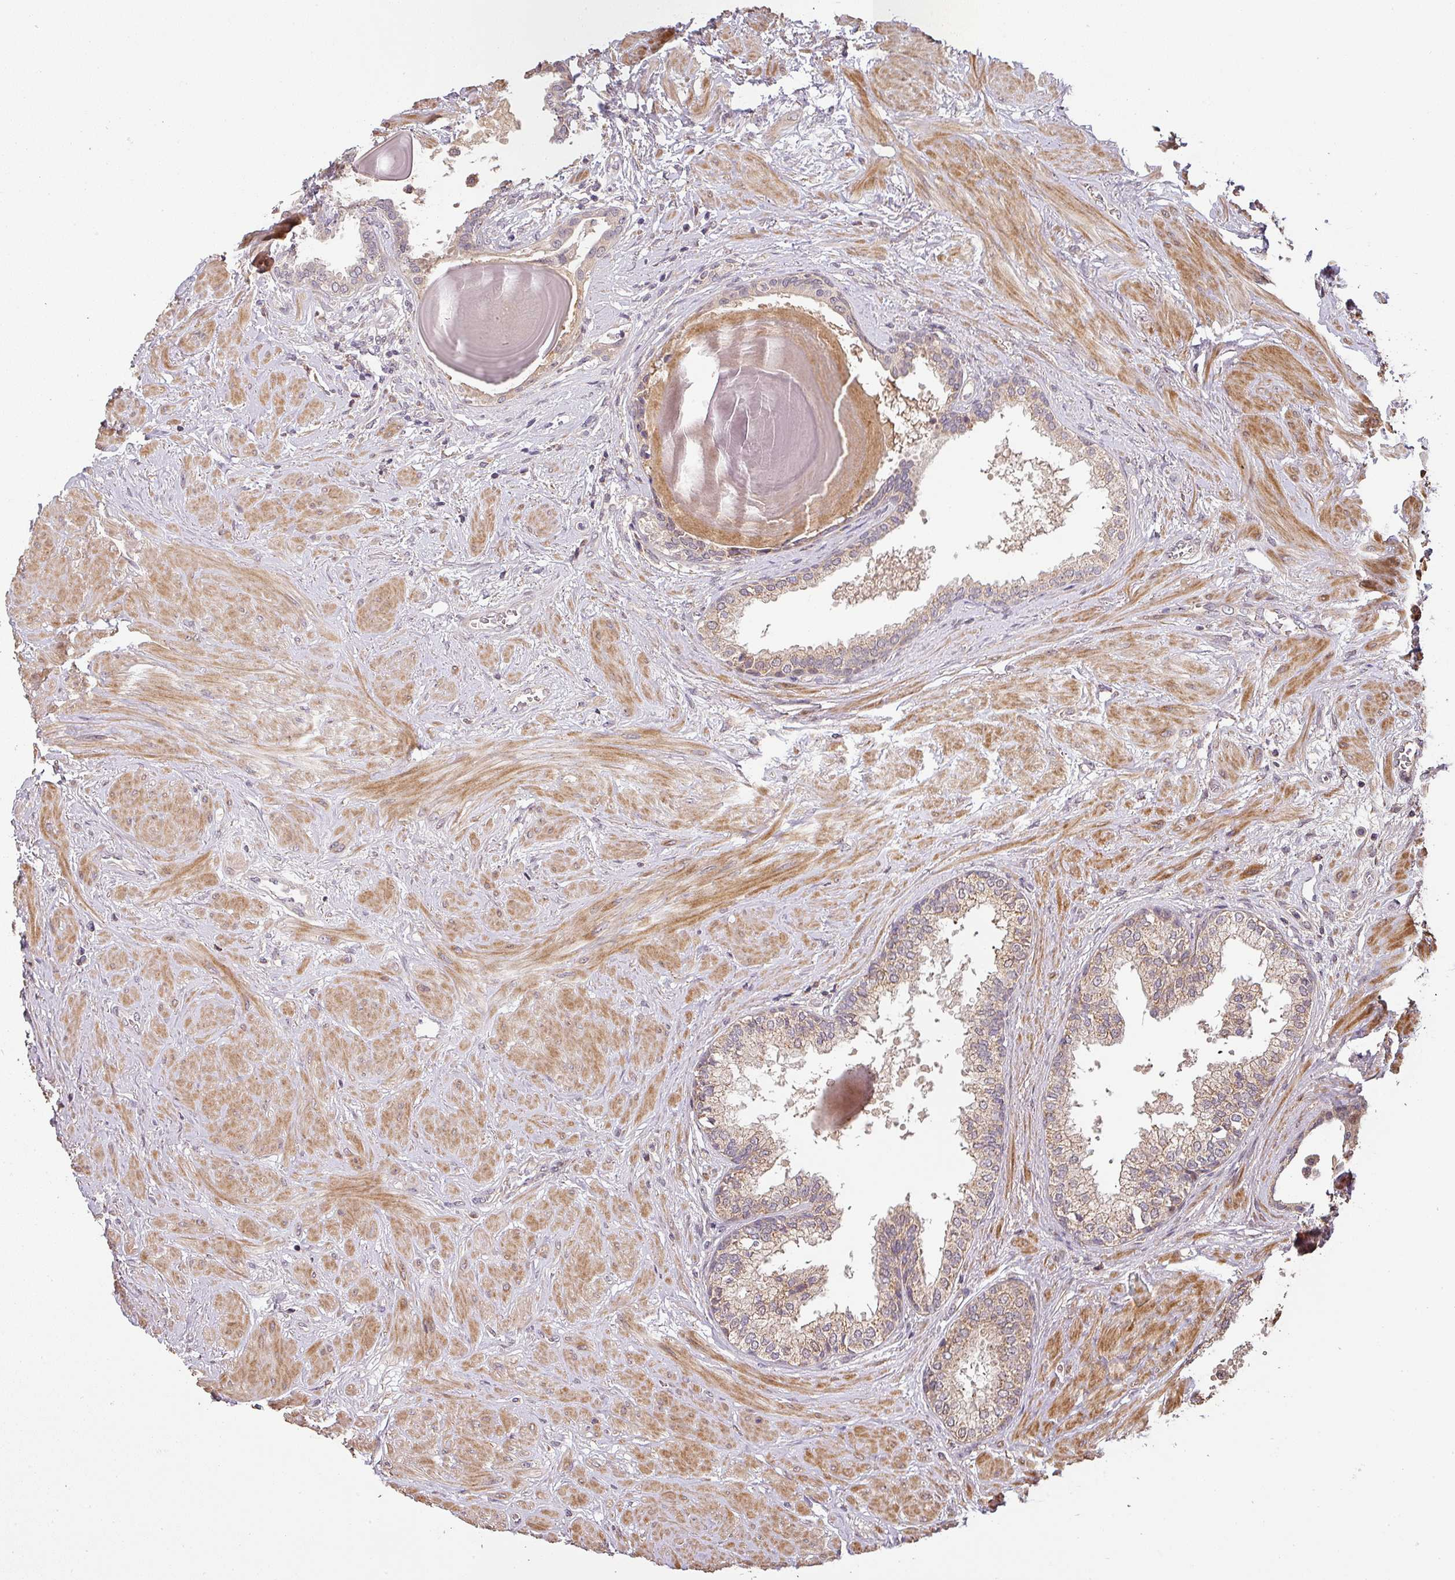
{"staining": {"intensity": "weak", "quantity": ">75%", "location": "cytoplasmic/membranous"}, "tissue": "prostate", "cell_type": "Glandular cells", "image_type": "normal", "snomed": [{"axis": "morphology", "description": "Normal tissue, NOS"}, {"axis": "topography", "description": "Prostate"}], "caption": "Glandular cells reveal weak cytoplasmic/membranous positivity in approximately >75% of cells in benign prostate.", "gene": "BPIFB3", "patient": {"sex": "male", "age": 48}}